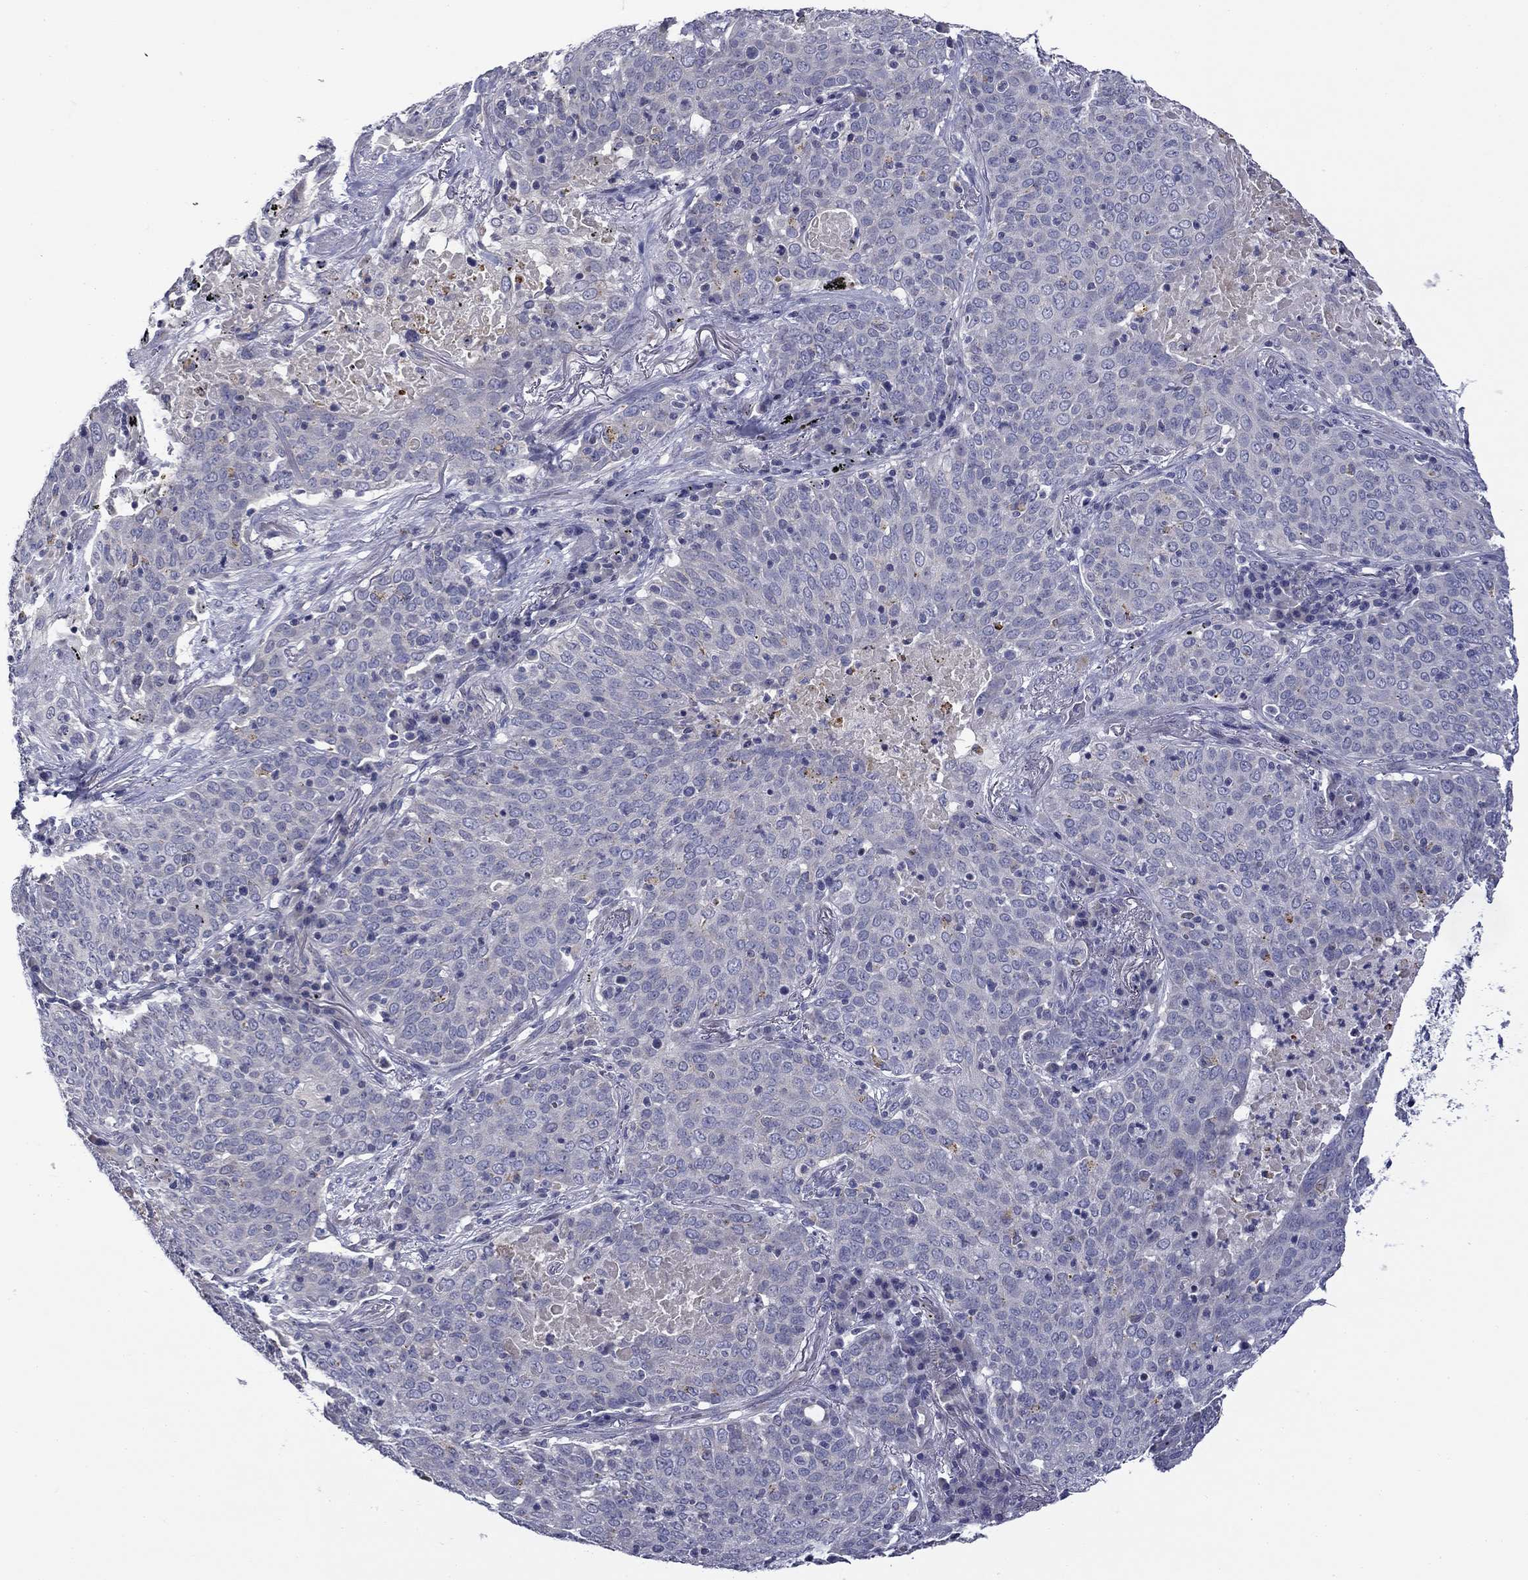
{"staining": {"intensity": "negative", "quantity": "none", "location": "none"}, "tissue": "lung cancer", "cell_type": "Tumor cells", "image_type": "cancer", "snomed": [{"axis": "morphology", "description": "Squamous cell carcinoma, NOS"}, {"axis": "topography", "description": "Lung"}], "caption": "A micrograph of human squamous cell carcinoma (lung) is negative for staining in tumor cells. The staining is performed using DAB (3,3'-diaminobenzidine) brown chromogen with nuclei counter-stained in using hematoxylin.", "gene": "SPATA7", "patient": {"sex": "male", "age": 82}}